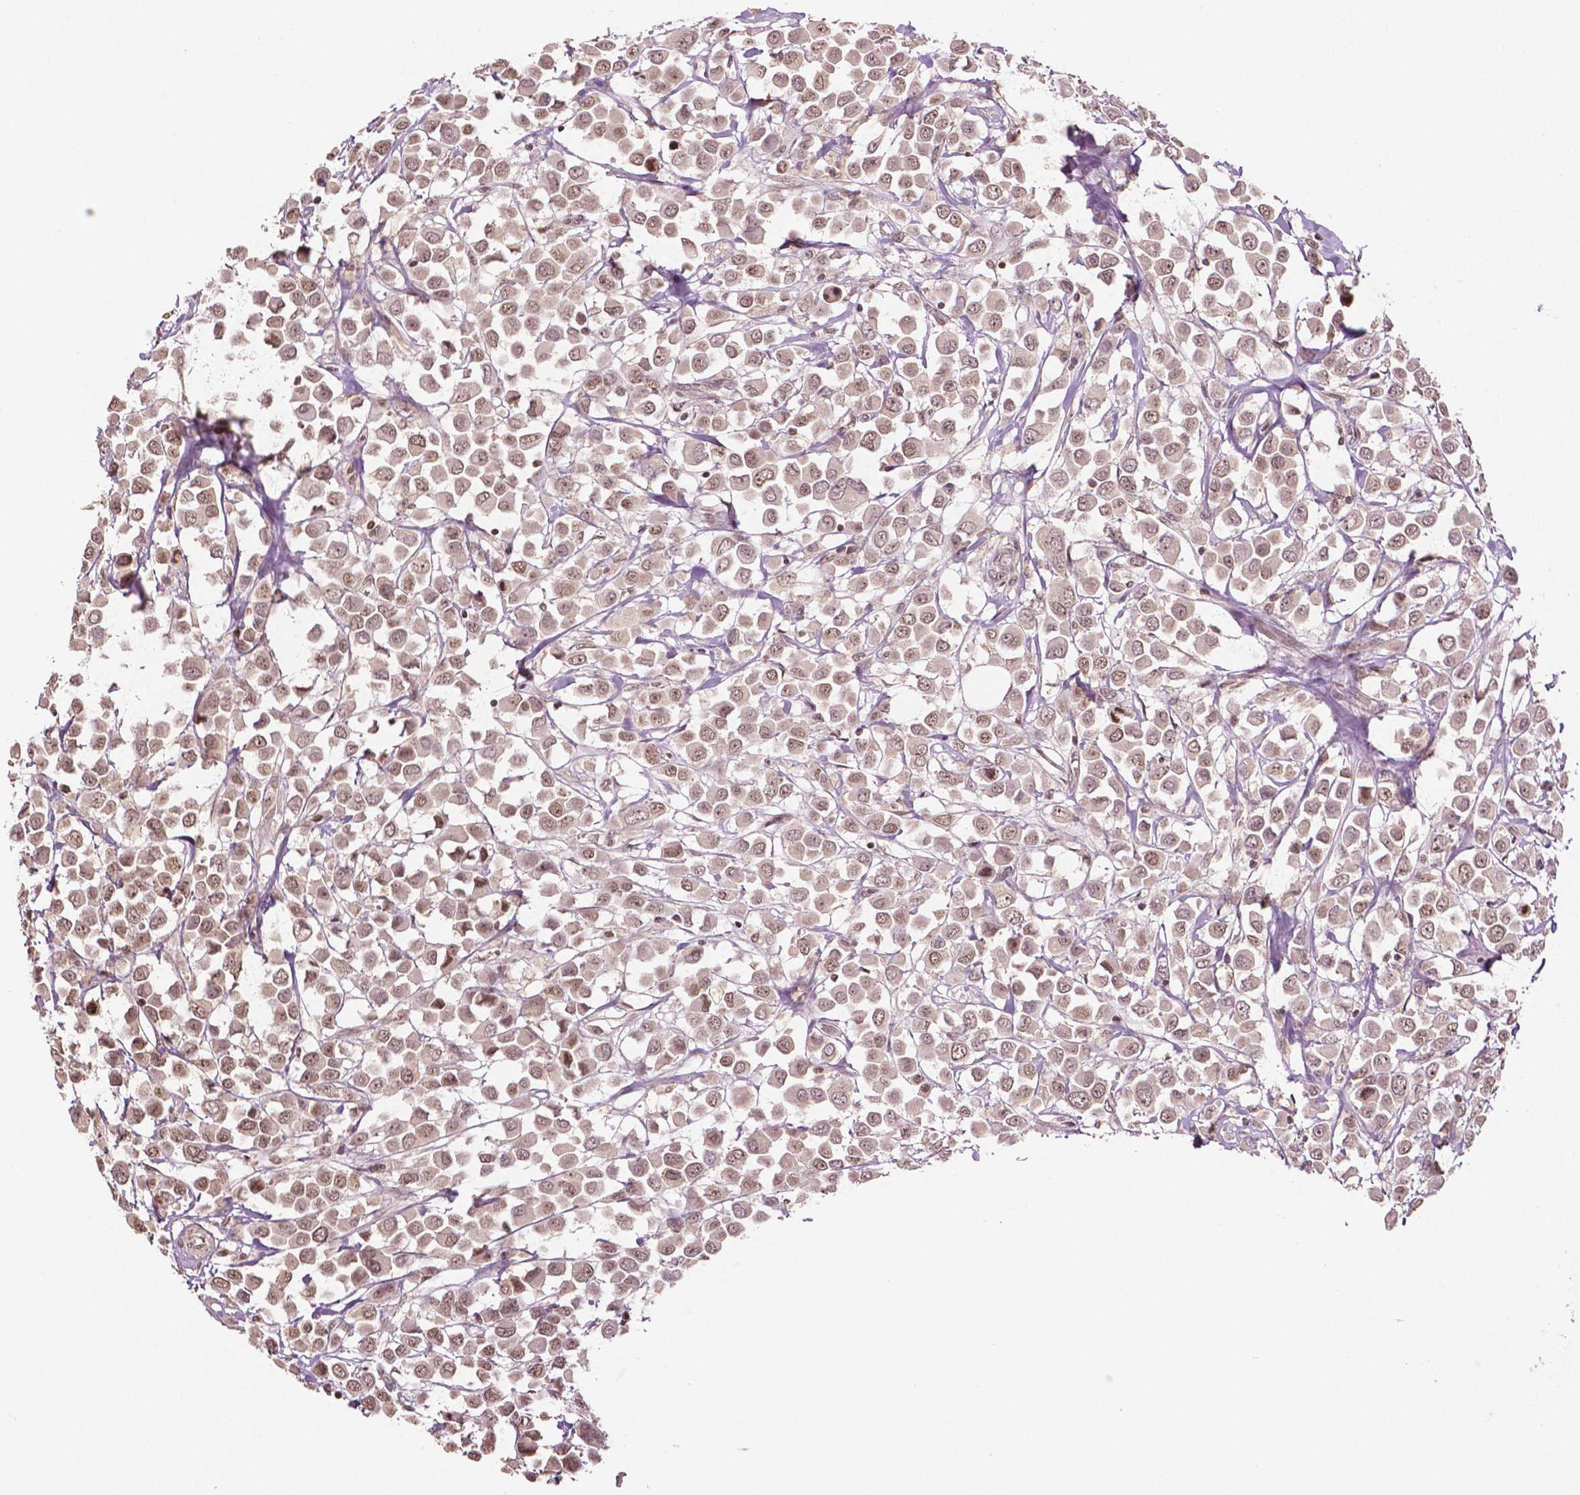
{"staining": {"intensity": "moderate", "quantity": ">75%", "location": "nuclear"}, "tissue": "breast cancer", "cell_type": "Tumor cells", "image_type": "cancer", "snomed": [{"axis": "morphology", "description": "Duct carcinoma"}, {"axis": "topography", "description": "Breast"}], "caption": "Immunohistochemical staining of breast invasive ductal carcinoma demonstrates moderate nuclear protein staining in about >75% of tumor cells.", "gene": "DEK", "patient": {"sex": "female", "age": 61}}